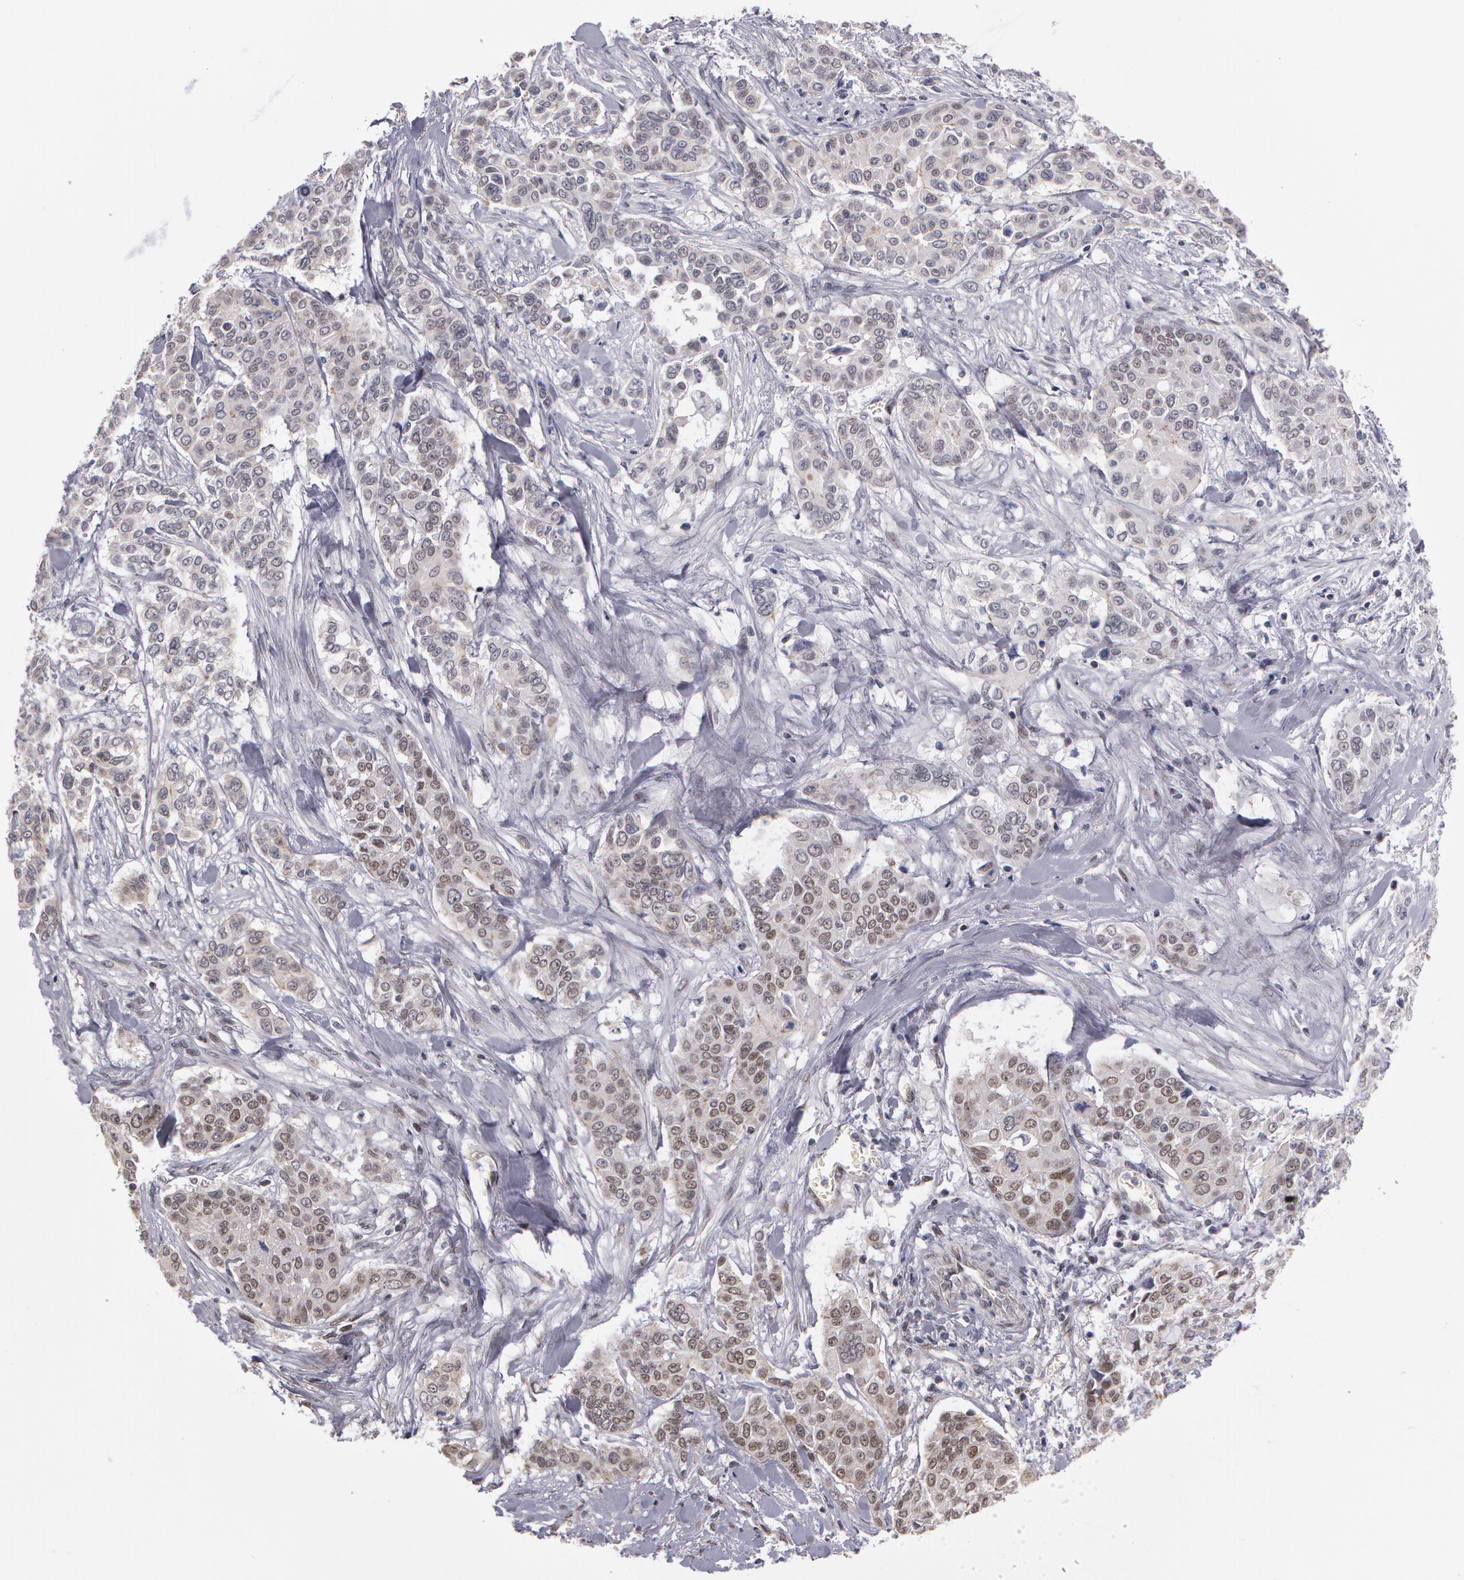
{"staining": {"intensity": "weak", "quantity": "<25%", "location": "nuclear"}, "tissue": "pancreatic cancer", "cell_type": "Tumor cells", "image_type": "cancer", "snomed": [{"axis": "morphology", "description": "Adenocarcinoma, NOS"}, {"axis": "topography", "description": "Pancreas"}], "caption": "This is an IHC photomicrograph of human pancreatic adenocarcinoma. There is no staining in tumor cells.", "gene": "PRICKLE1", "patient": {"sex": "female", "age": 52}}